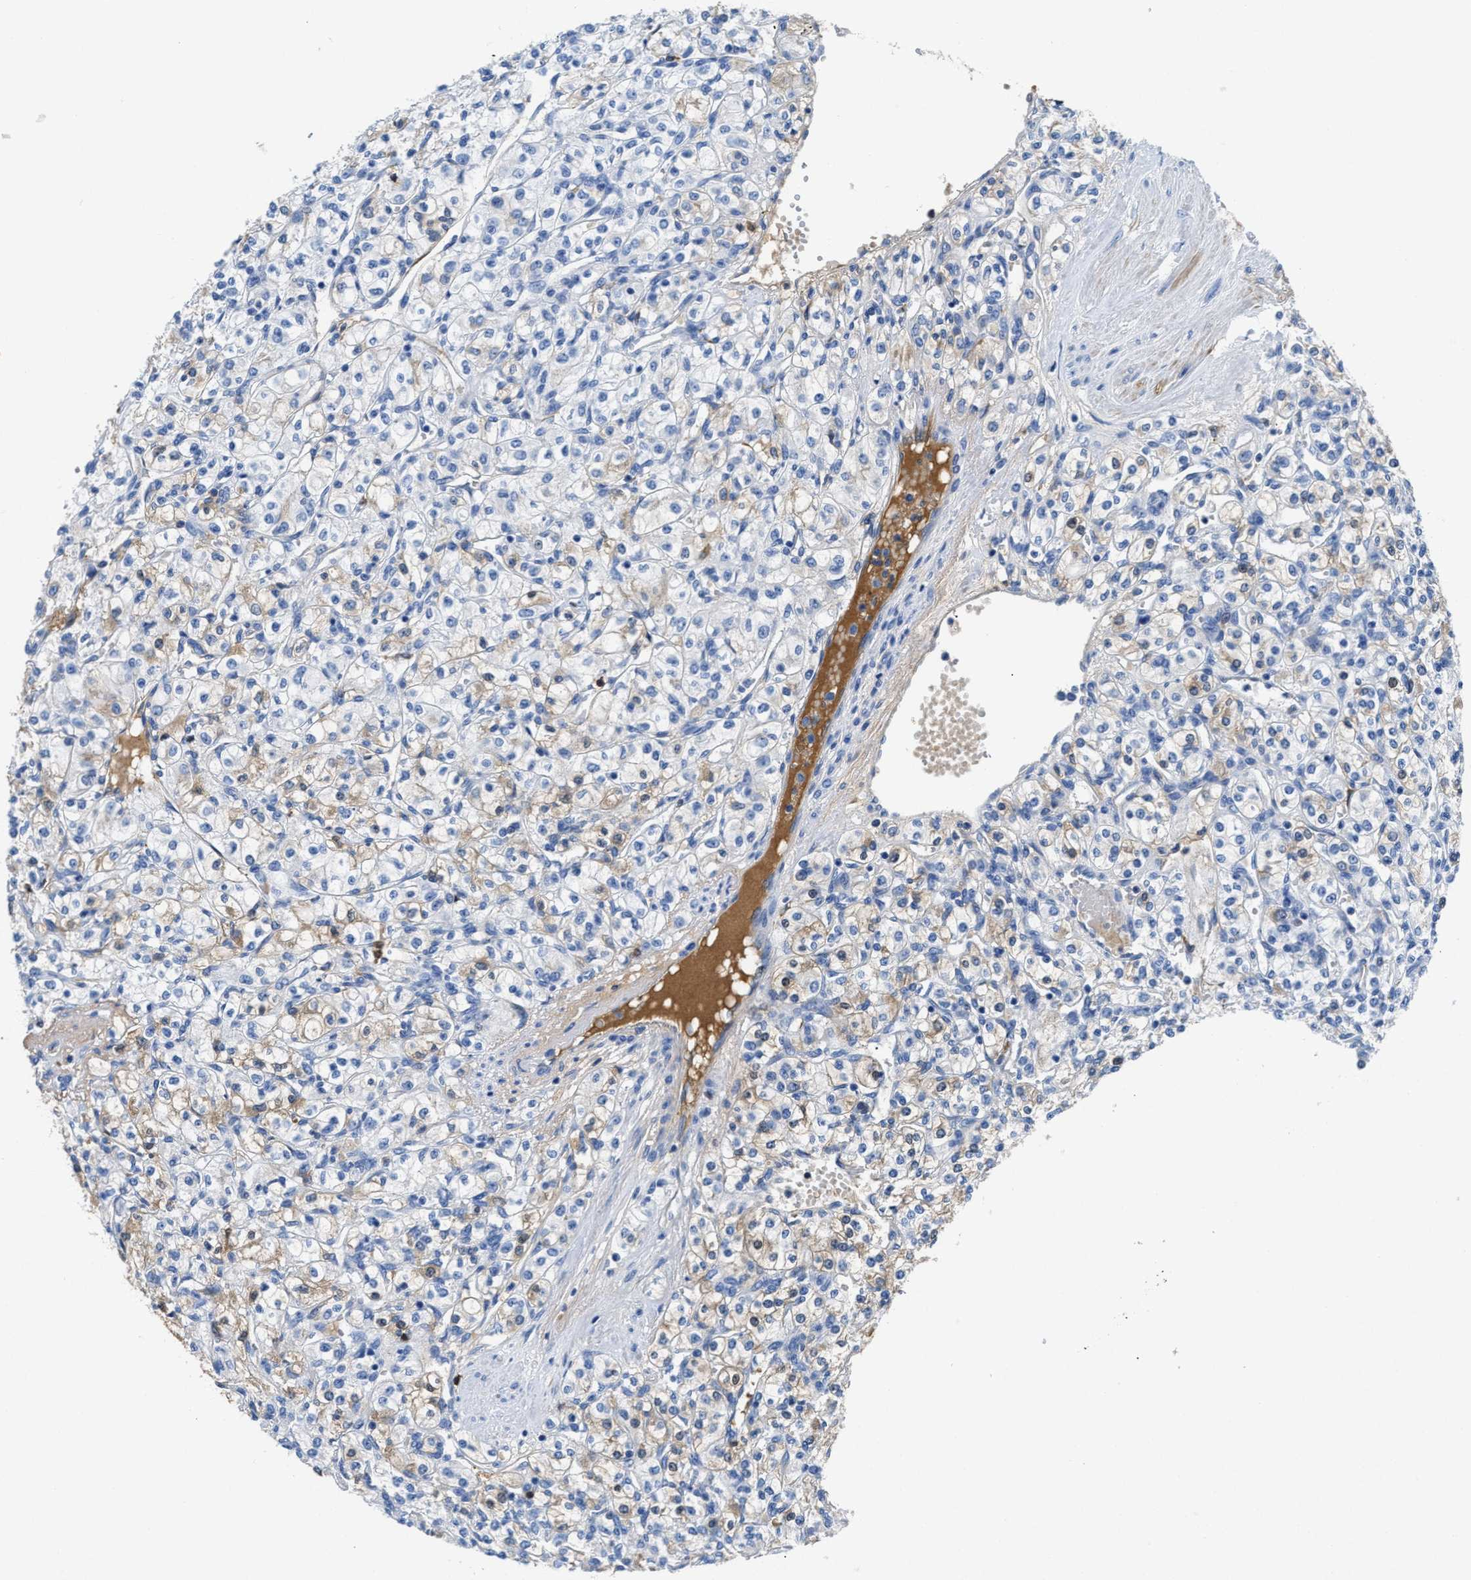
{"staining": {"intensity": "weak", "quantity": "<25%", "location": "cytoplasmic/membranous"}, "tissue": "renal cancer", "cell_type": "Tumor cells", "image_type": "cancer", "snomed": [{"axis": "morphology", "description": "Adenocarcinoma, NOS"}, {"axis": "topography", "description": "Kidney"}], "caption": "Tumor cells show no significant staining in renal cancer (adenocarcinoma).", "gene": "GC", "patient": {"sex": "male", "age": 77}}